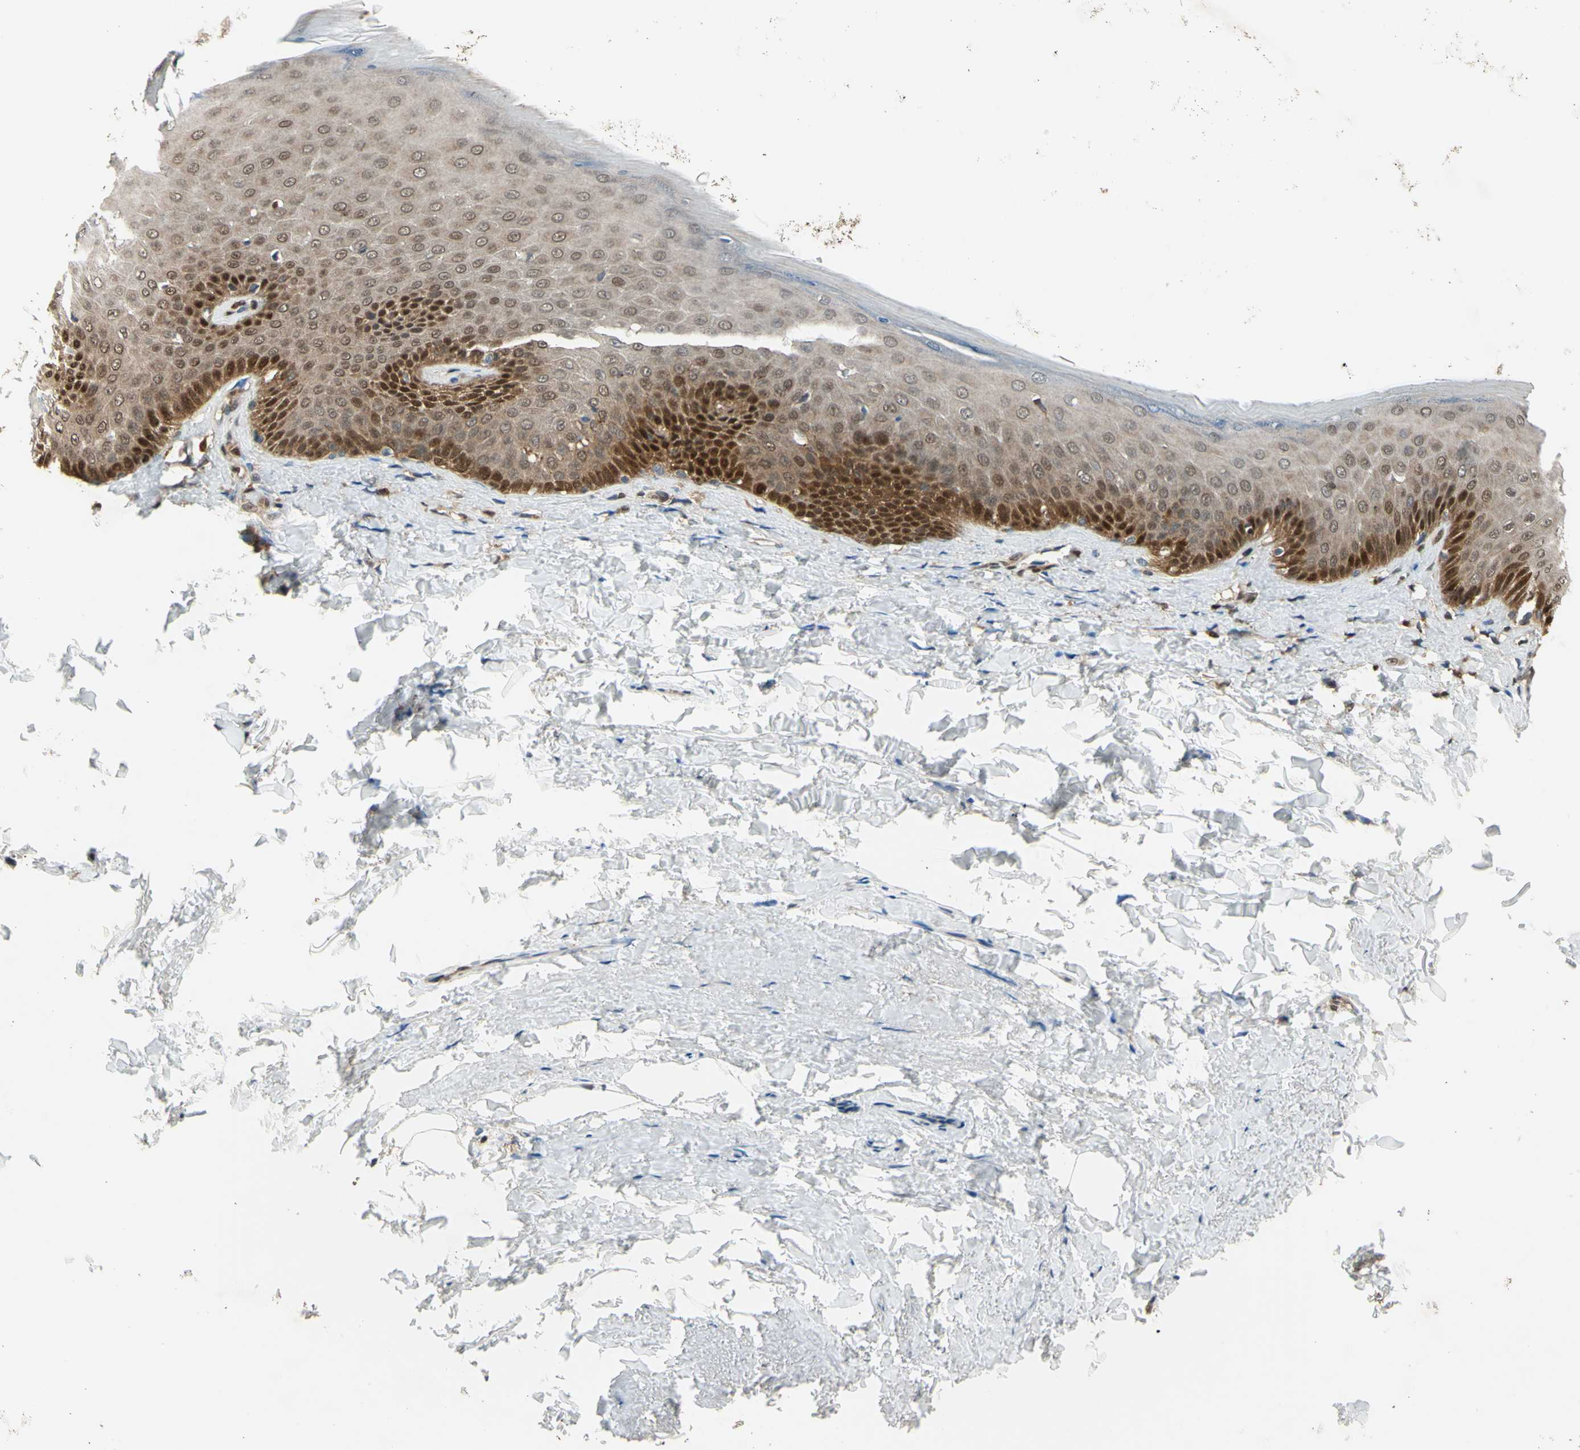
{"staining": {"intensity": "moderate", "quantity": "25%-75%", "location": "cytoplasmic/membranous,nuclear"}, "tissue": "skin", "cell_type": "Epidermal cells", "image_type": "normal", "snomed": [{"axis": "morphology", "description": "Normal tissue, NOS"}, {"axis": "topography", "description": "Anal"}], "caption": "Skin stained with DAB (3,3'-diaminobenzidine) immunohistochemistry reveals medium levels of moderate cytoplasmic/membranous,nuclear positivity in about 25%-75% of epidermal cells. (DAB (3,3'-diaminobenzidine) = brown stain, brightfield microscopy at high magnification).", "gene": "GSR", "patient": {"sex": "male", "age": 69}}